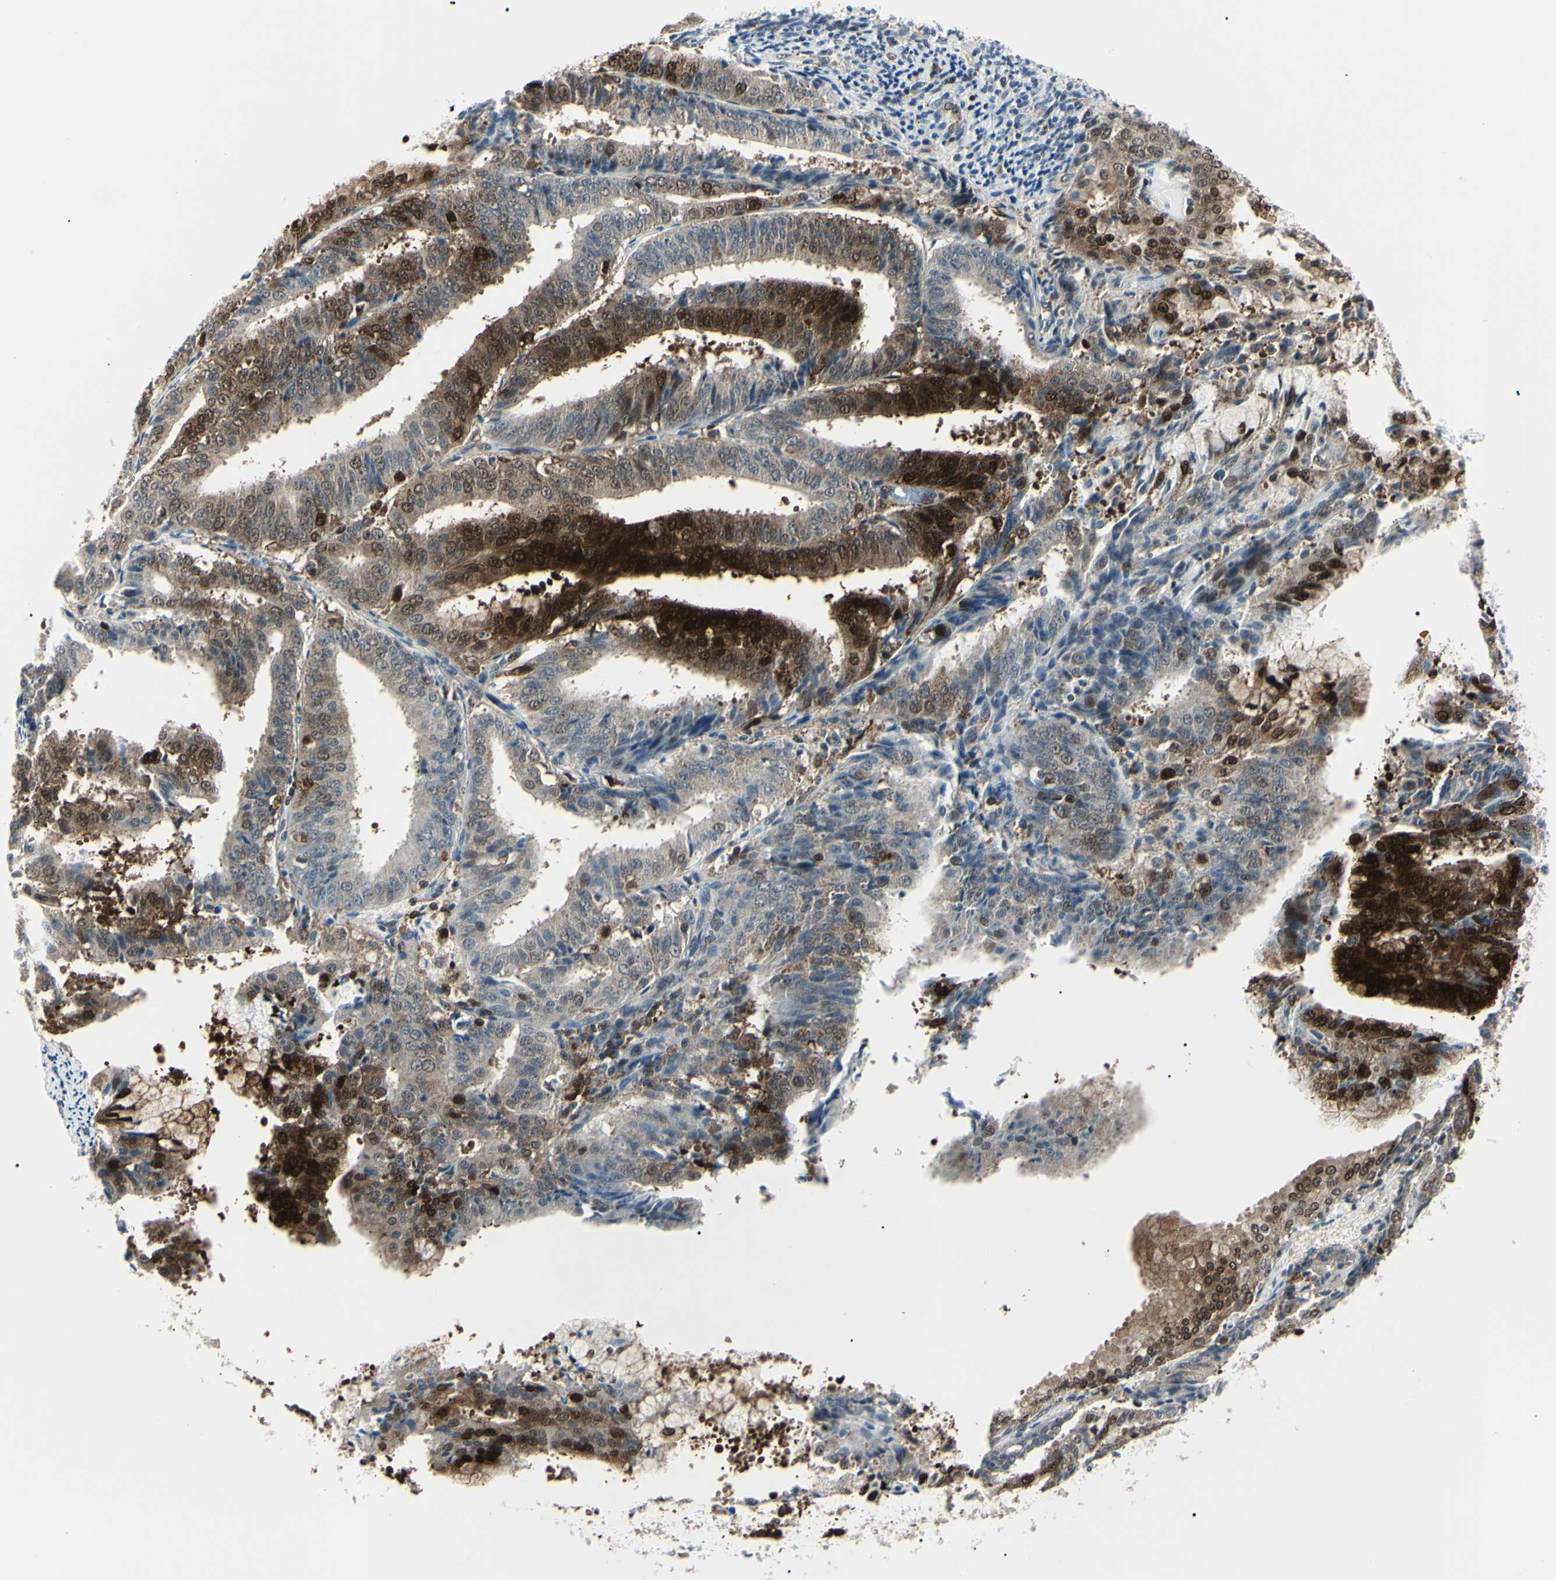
{"staining": {"intensity": "strong", "quantity": "25%-75%", "location": "cytoplasmic/membranous,nuclear"}, "tissue": "endometrial cancer", "cell_type": "Tumor cells", "image_type": "cancer", "snomed": [{"axis": "morphology", "description": "Adenocarcinoma, NOS"}, {"axis": "topography", "description": "Endometrium"}], "caption": "Protein analysis of endometrial adenocarcinoma tissue demonstrates strong cytoplasmic/membranous and nuclear expression in about 25%-75% of tumor cells.", "gene": "PGK1", "patient": {"sex": "female", "age": 63}}